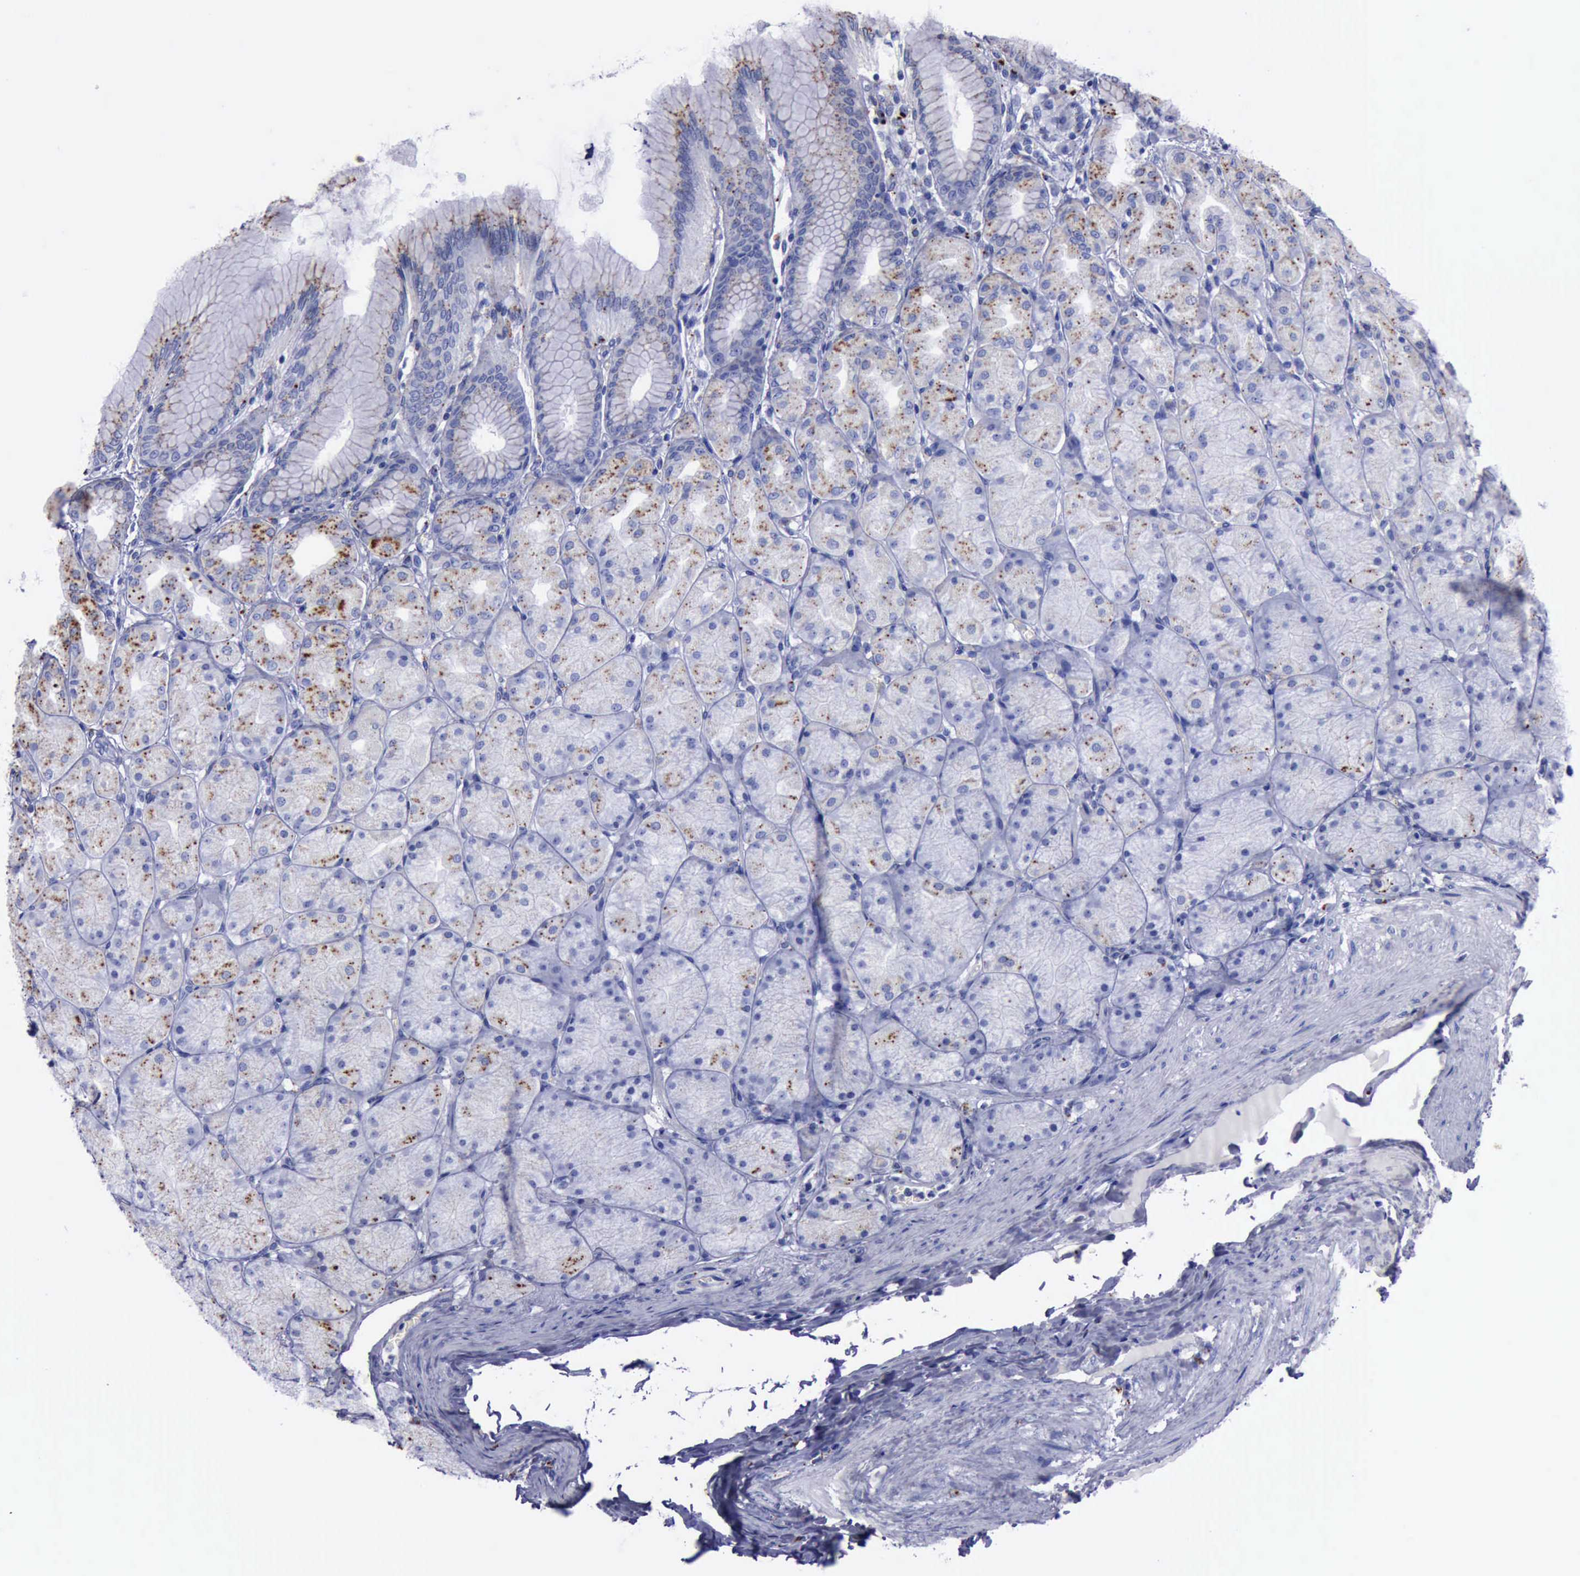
{"staining": {"intensity": "moderate", "quantity": "25%-75%", "location": "cytoplasmic/membranous"}, "tissue": "stomach", "cell_type": "Glandular cells", "image_type": "normal", "snomed": [{"axis": "morphology", "description": "Normal tissue, NOS"}, {"axis": "topography", "description": "Stomach, upper"}], "caption": "Human stomach stained with a brown dye reveals moderate cytoplasmic/membranous positive staining in about 25%-75% of glandular cells.", "gene": "CTSD", "patient": {"sex": "female", "age": 56}}